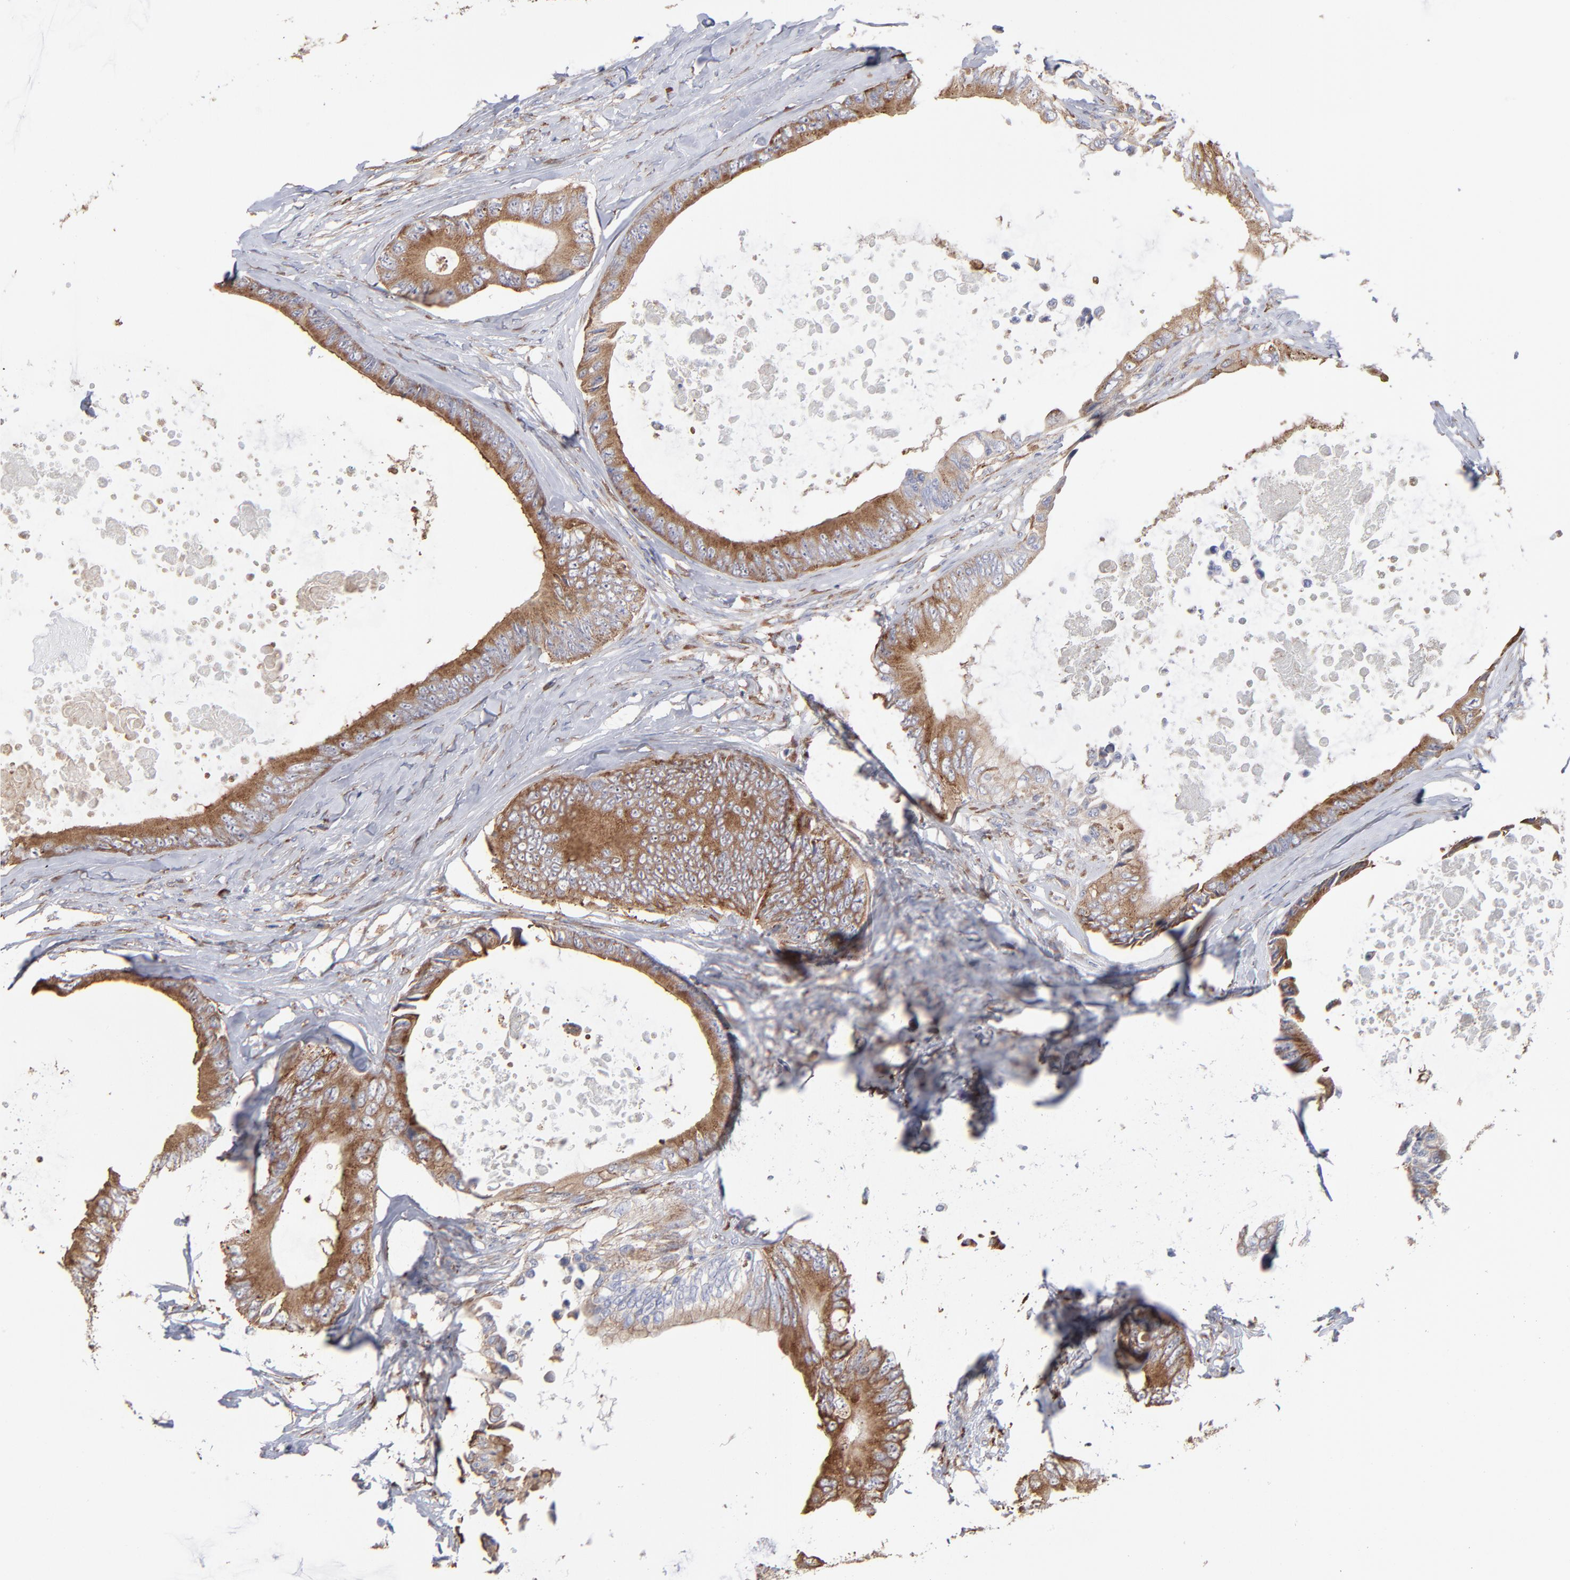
{"staining": {"intensity": "moderate", "quantity": ">75%", "location": "cytoplasmic/membranous"}, "tissue": "colorectal cancer", "cell_type": "Tumor cells", "image_type": "cancer", "snomed": [{"axis": "morphology", "description": "Normal tissue, NOS"}, {"axis": "morphology", "description": "Adenocarcinoma, NOS"}, {"axis": "topography", "description": "Rectum"}, {"axis": "topography", "description": "Peripheral nerve tissue"}], "caption": "Protein expression analysis of human adenocarcinoma (colorectal) reveals moderate cytoplasmic/membranous positivity in about >75% of tumor cells.", "gene": "RPL3", "patient": {"sex": "female", "age": 77}}